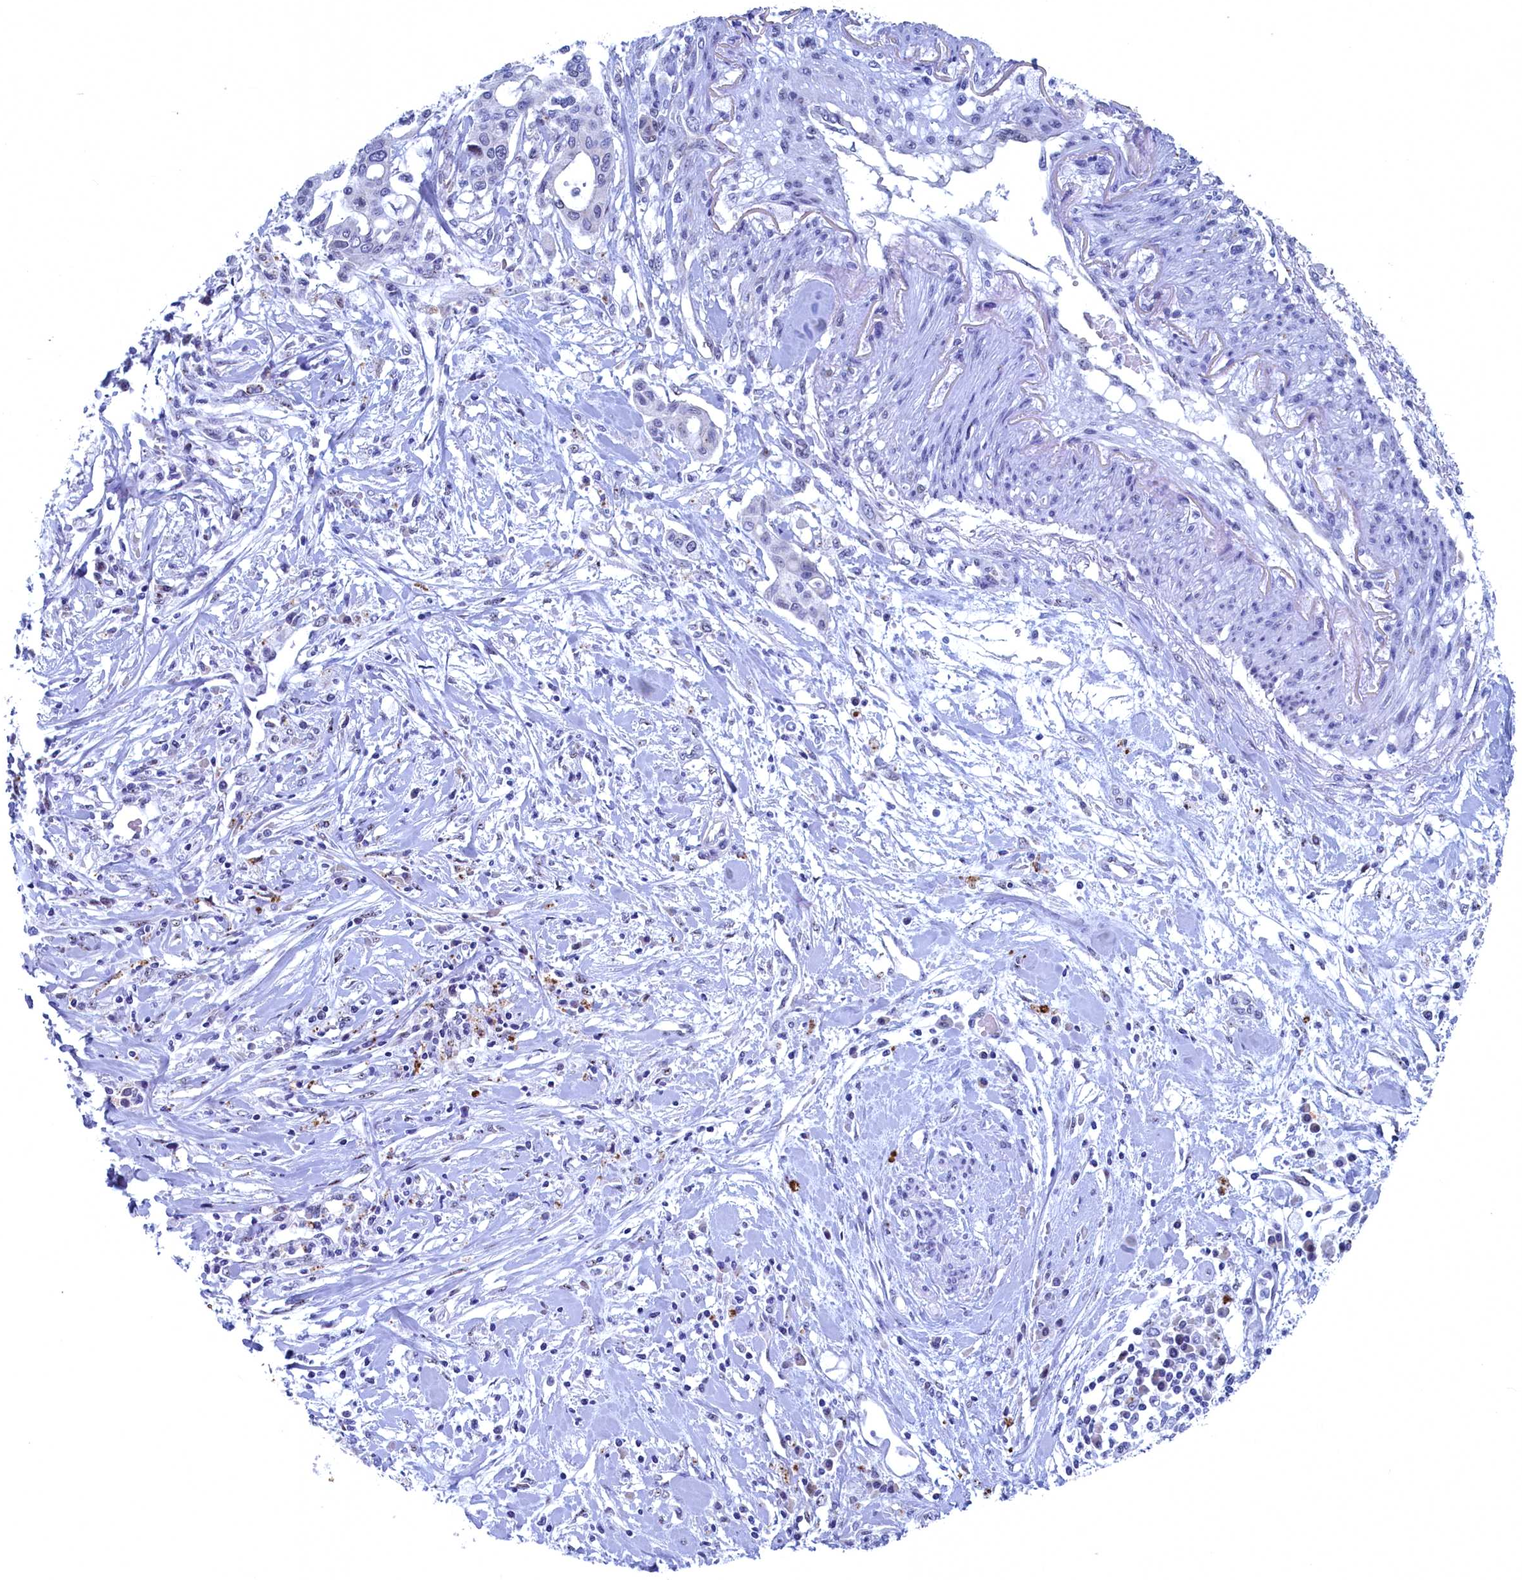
{"staining": {"intensity": "negative", "quantity": "none", "location": "none"}, "tissue": "pancreatic cancer", "cell_type": "Tumor cells", "image_type": "cancer", "snomed": [{"axis": "morphology", "description": "Adenocarcinoma, NOS"}, {"axis": "topography", "description": "Pancreas"}], "caption": "The immunohistochemistry (IHC) image has no significant expression in tumor cells of adenocarcinoma (pancreatic) tissue.", "gene": "WDR76", "patient": {"sex": "male", "age": 46}}